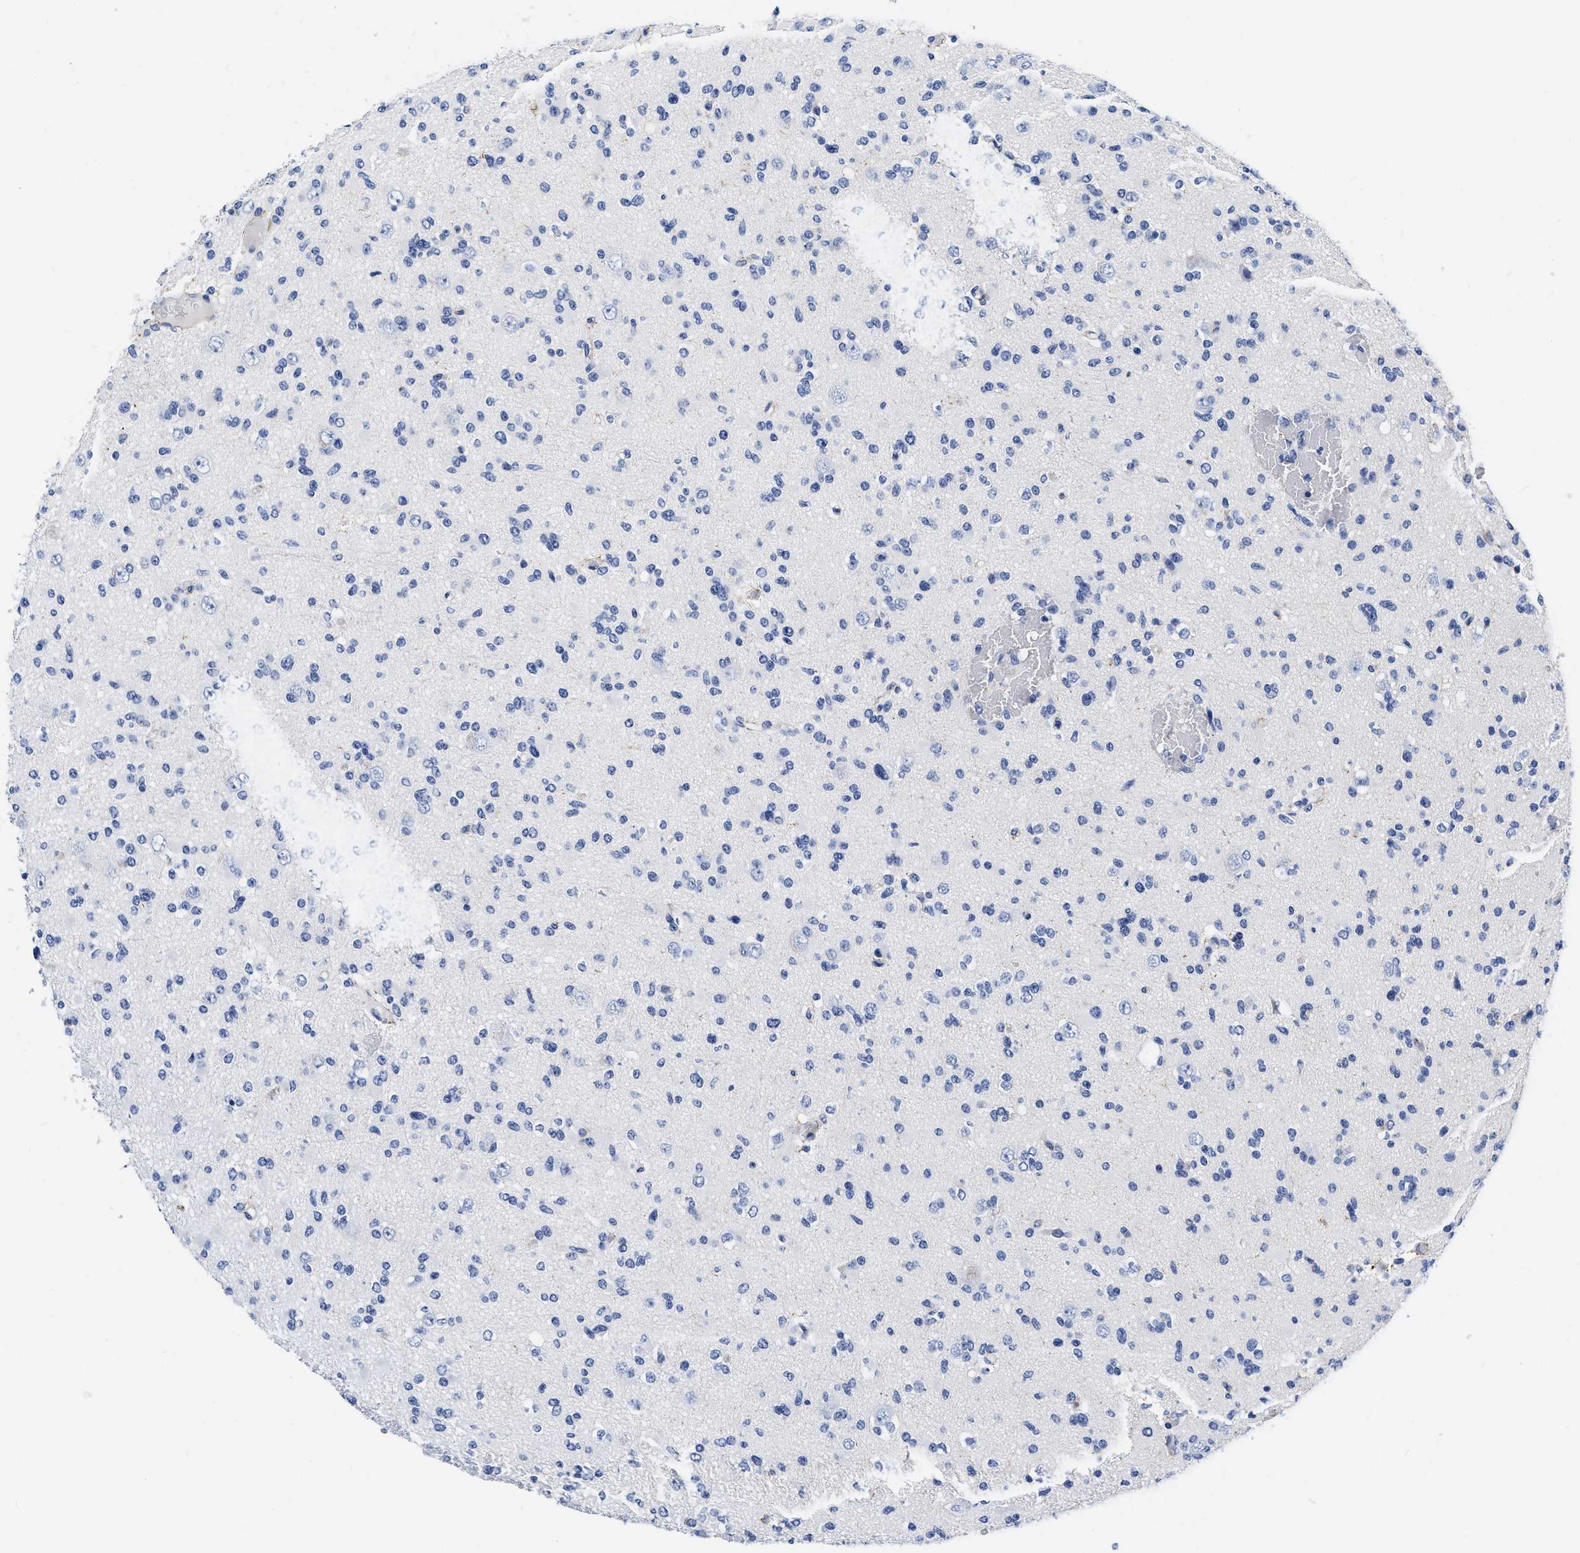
{"staining": {"intensity": "negative", "quantity": "none", "location": "none"}, "tissue": "glioma", "cell_type": "Tumor cells", "image_type": "cancer", "snomed": [{"axis": "morphology", "description": "Glioma, malignant, Low grade"}, {"axis": "topography", "description": "Brain"}], "caption": "IHC histopathology image of neoplastic tissue: glioma stained with DAB (3,3'-diaminobenzidine) displays no significant protein positivity in tumor cells.", "gene": "CER1", "patient": {"sex": "female", "age": 22}}